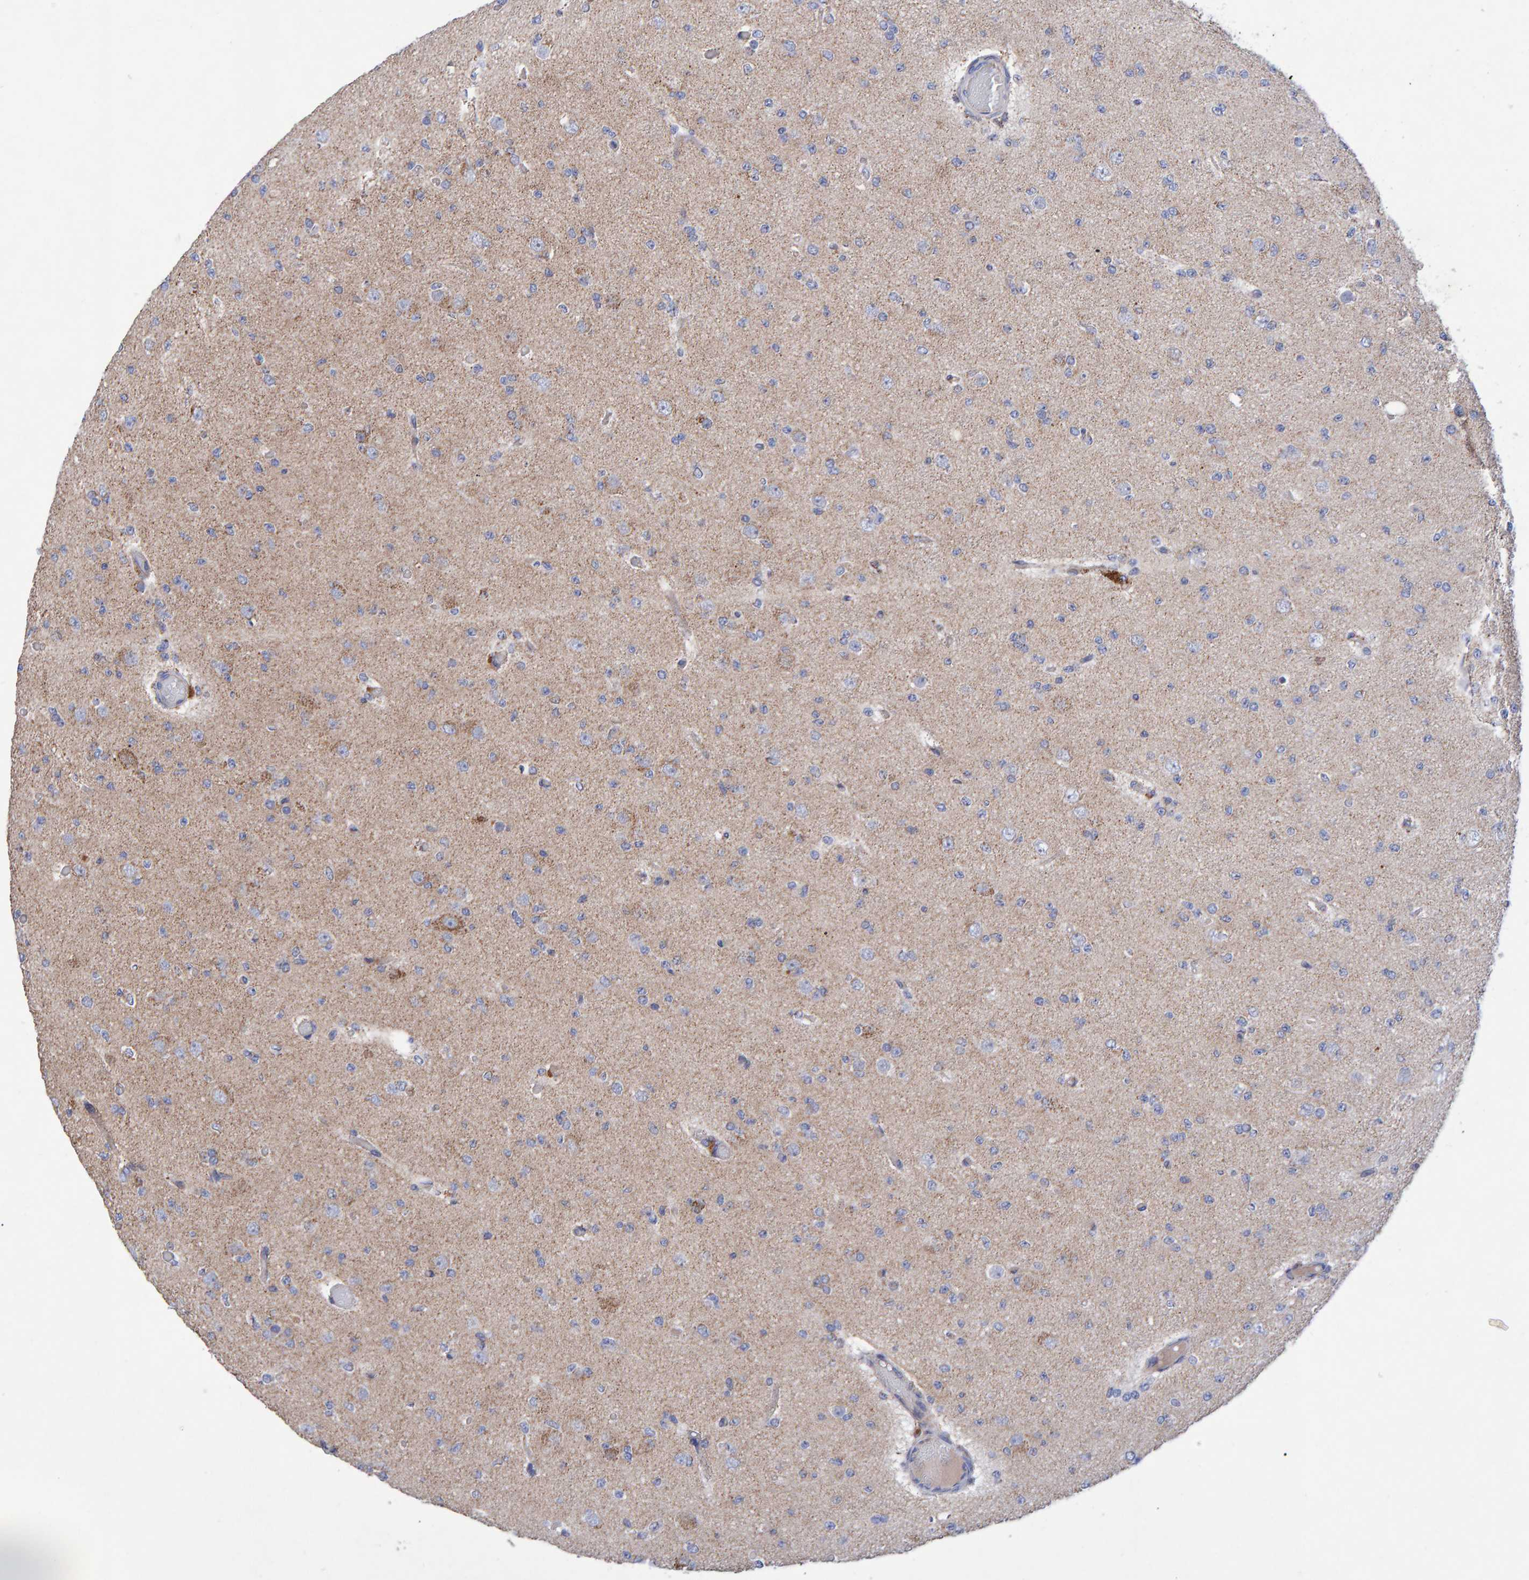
{"staining": {"intensity": "negative", "quantity": "none", "location": "none"}, "tissue": "glioma", "cell_type": "Tumor cells", "image_type": "cancer", "snomed": [{"axis": "morphology", "description": "Glioma, malignant, Low grade"}, {"axis": "topography", "description": "Brain"}], "caption": "An immunohistochemistry photomicrograph of glioma is shown. There is no staining in tumor cells of glioma.", "gene": "EFR3A", "patient": {"sex": "female", "age": 22}}